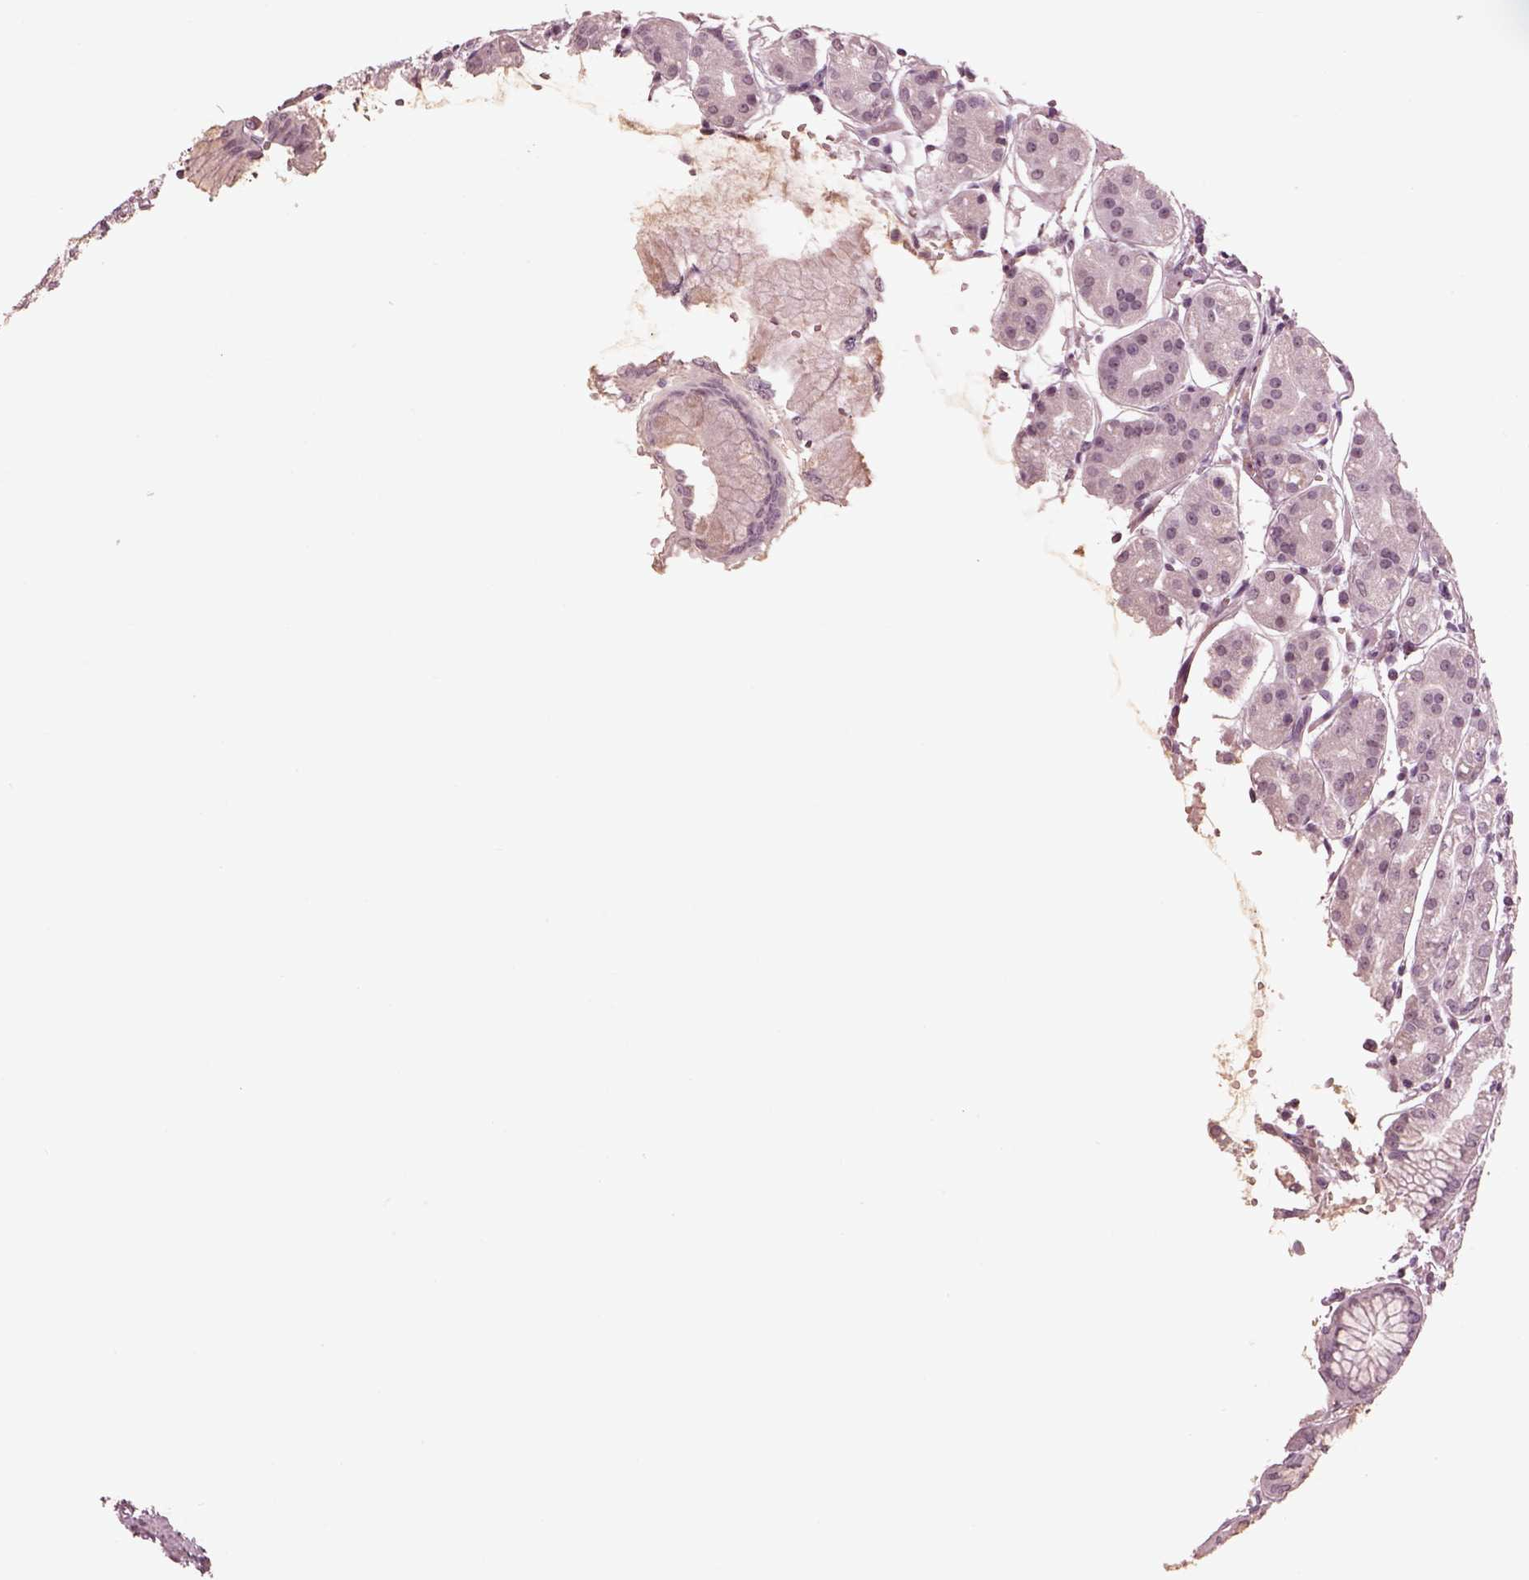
{"staining": {"intensity": "weak", "quantity": "25%-75%", "location": "cytoplasmic/membranous"}, "tissue": "stomach", "cell_type": "Glandular cells", "image_type": "normal", "snomed": [{"axis": "morphology", "description": "Normal tissue, NOS"}, {"axis": "topography", "description": "Skeletal muscle"}, {"axis": "topography", "description": "Stomach"}], "caption": "Immunohistochemical staining of normal stomach displays 25%-75% levels of weak cytoplasmic/membranous protein staining in about 25%-75% of glandular cells.", "gene": "KCNA2", "patient": {"sex": "female", "age": 57}}